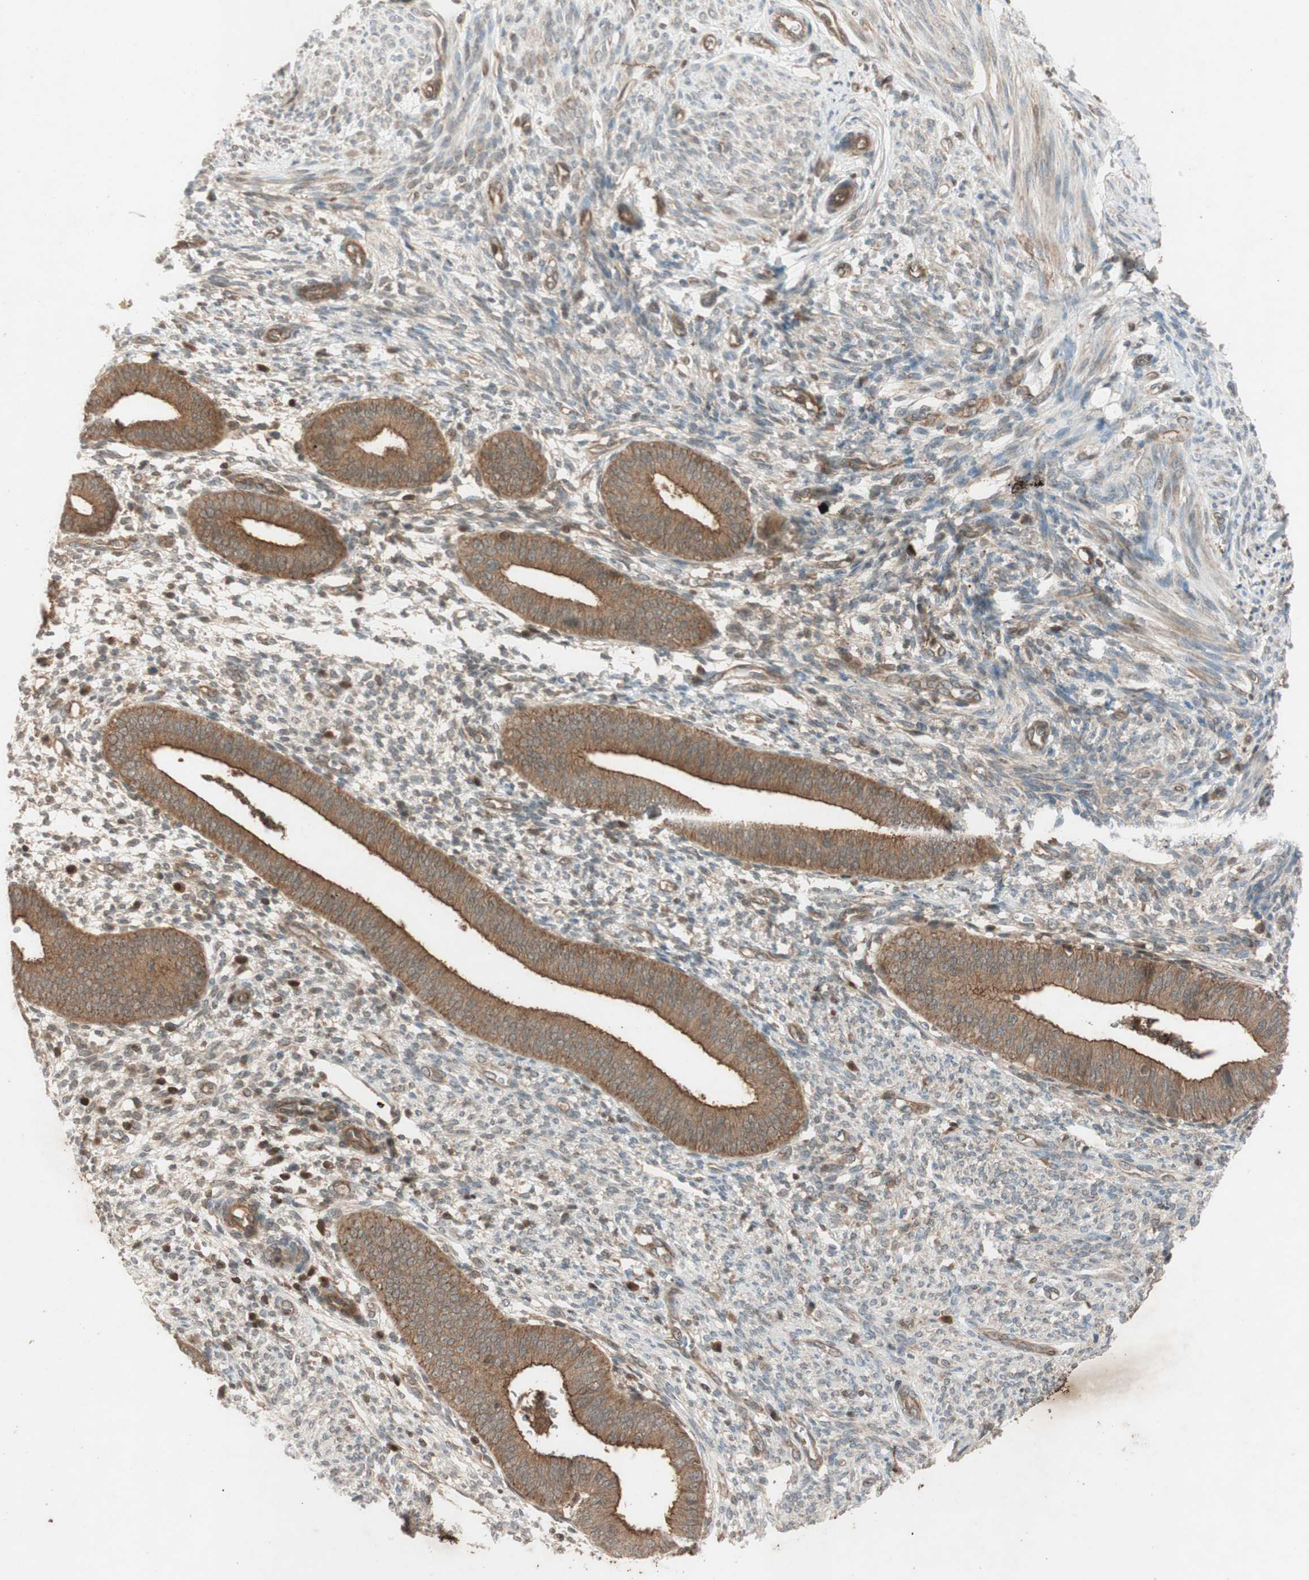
{"staining": {"intensity": "weak", "quantity": "25%-75%", "location": "cytoplasmic/membranous"}, "tissue": "endometrium", "cell_type": "Cells in endometrial stroma", "image_type": "normal", "snomed": [{"axis": "morphology", "description": "Normal tissue, NOS"}, {"axis": "topography", "description": "Endometrium"}], "caption": "A brown stain shows weak cytoplasmic/membranous positivity of a protein in cells in endometrial stroma of unremarkable endometrium.", "gene": "EPHA8", "patient": {"sex": "female", "age": 35}}